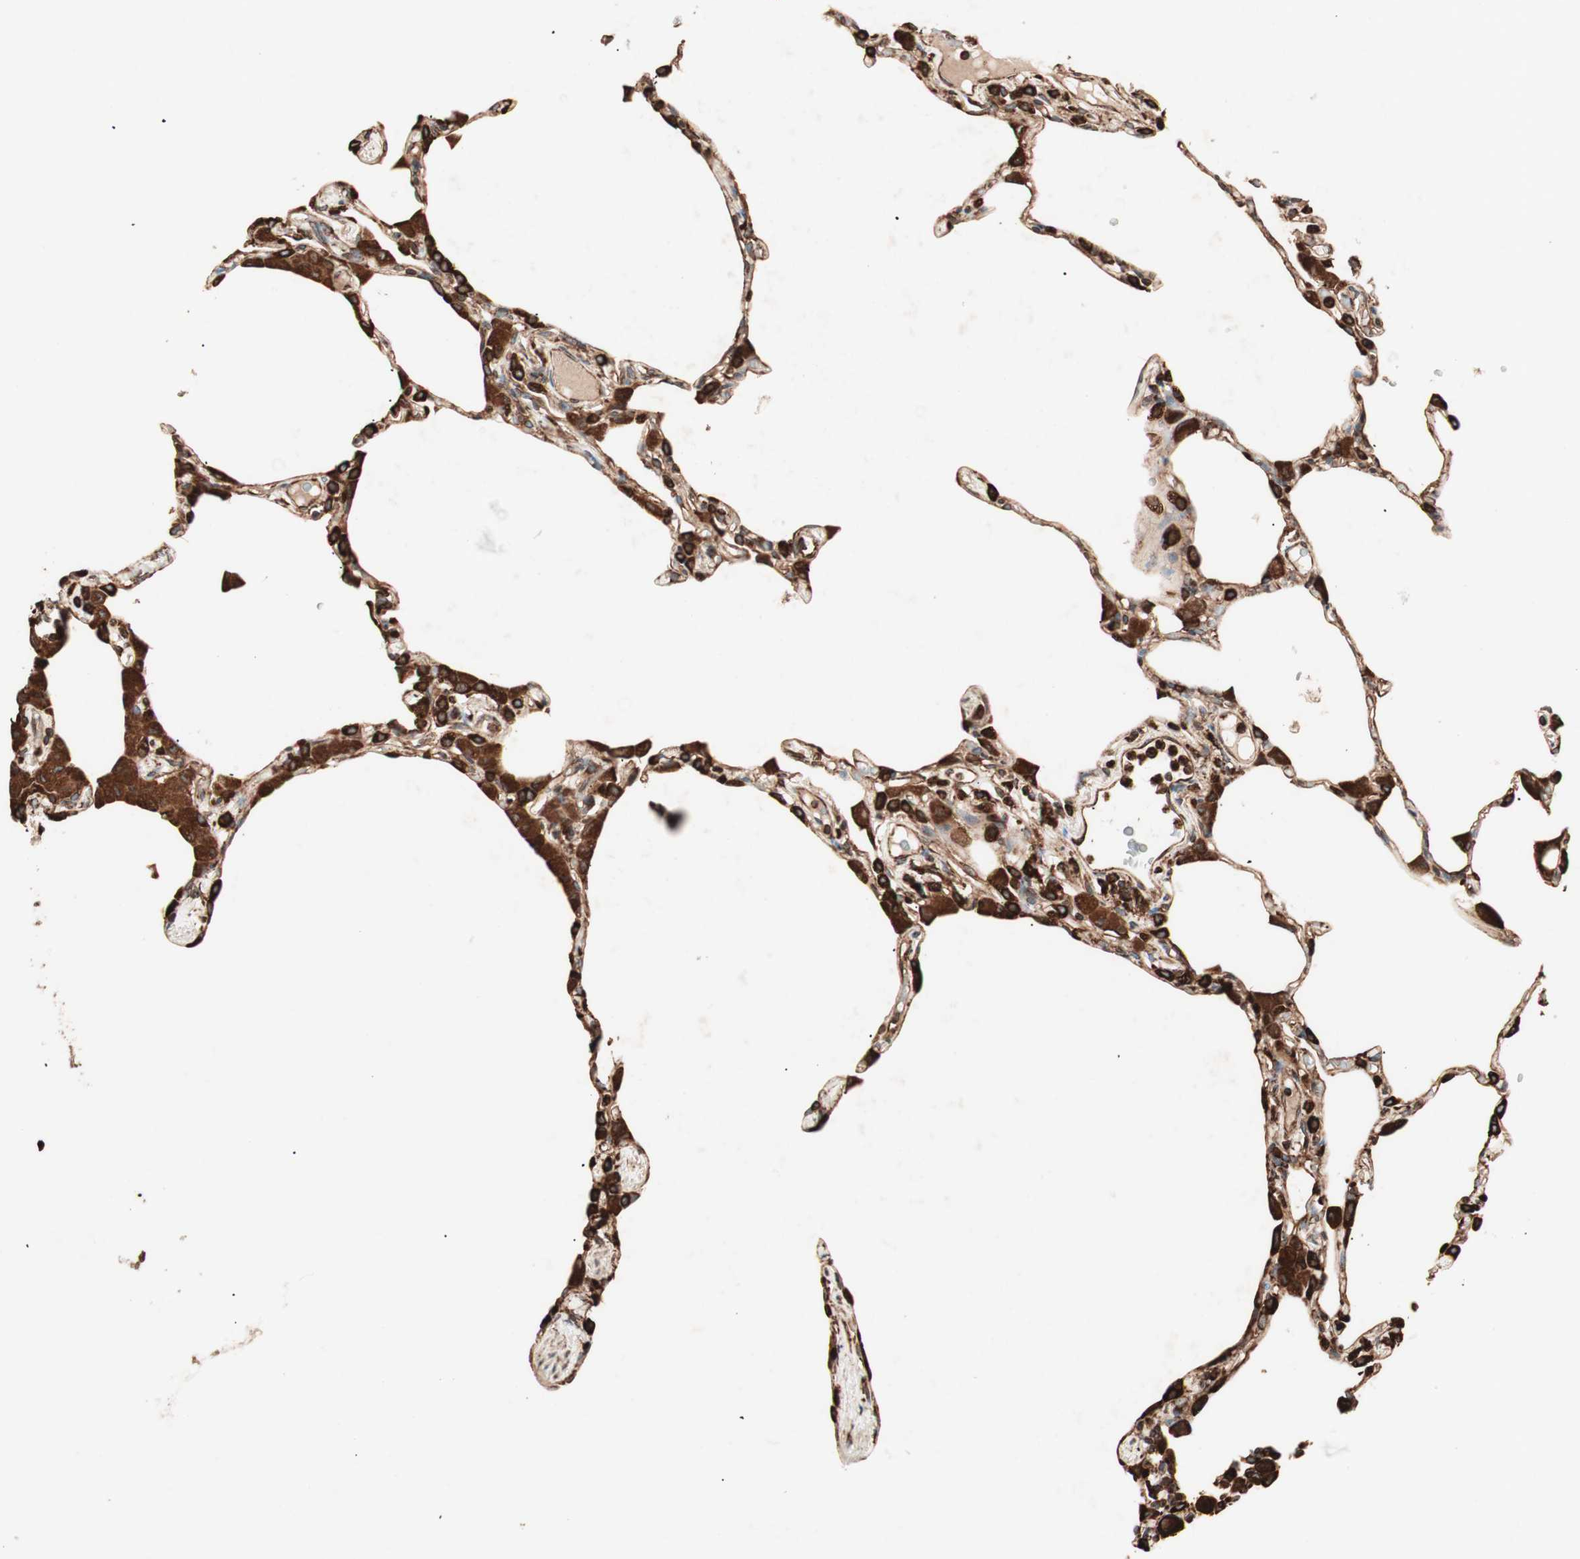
{"staining": {"intensity": "strong", "quantity": ">75%", "location": "cytoplasmic/membranous,nuclear"}, "tissue": "lung", "cell_type": "Alveolar cells", "image_type": "normal", "snomed": [{"axis": "morphology", "description": "Normal tissue, NOS"}, {"axis": "topography", "description": "Lung"}], "caption": "Strong cytoplasmic/membranous,nuclear staining is seen in approximately >75% of alveolar cells in benign lung. The protein is shown in brown color, while the nuclei are stained blue.", "gene": "VEGFA", "patient": {"sex": "female", "age": 49}}